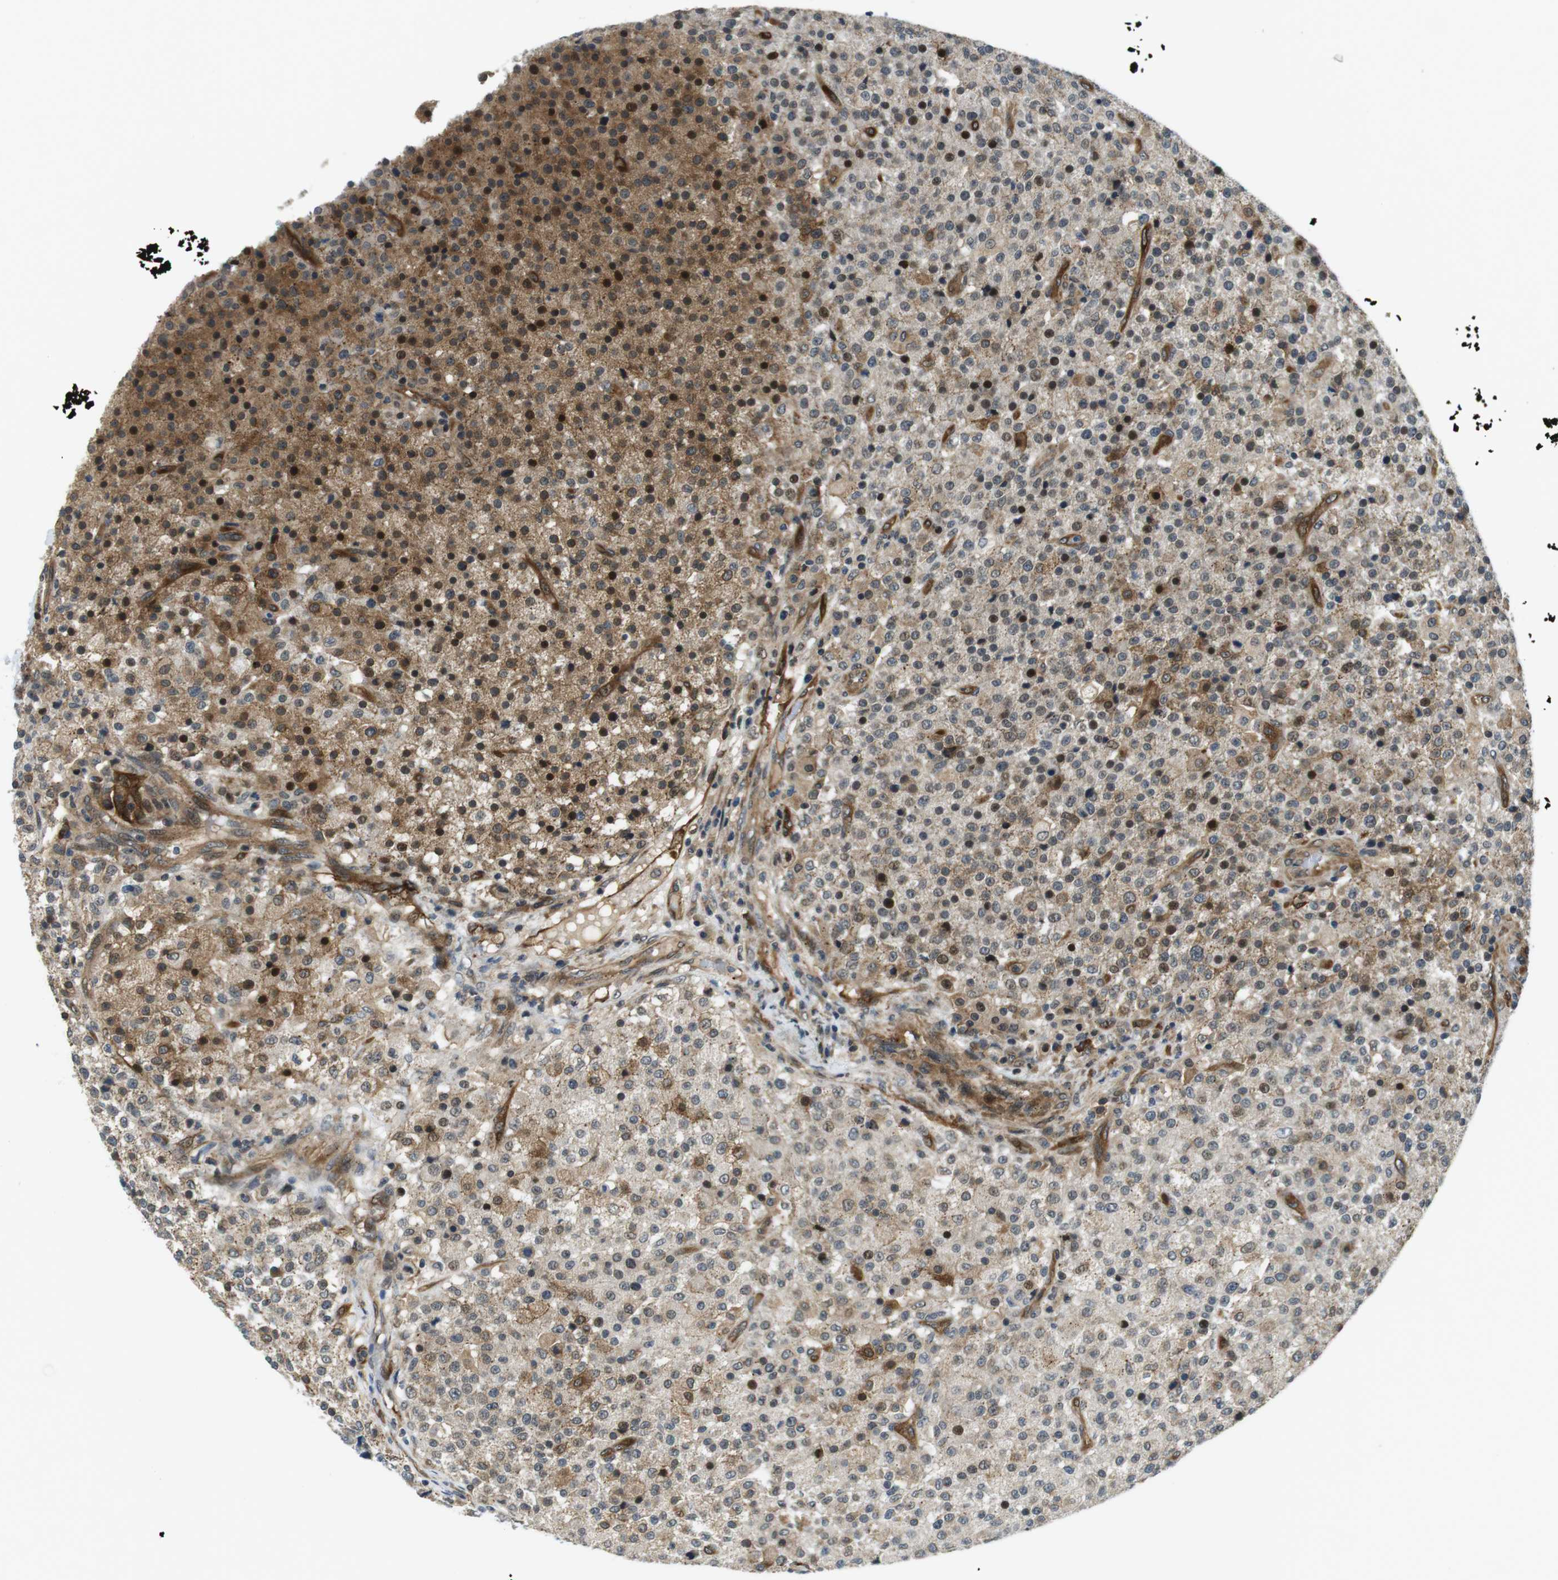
{"staining": {"intensity": "moderate", "quantity": "25%-75%", "location": "cytoplasmic/membranous,nuclear"}, "tissue": "testis cancer", "cell_type": "Tumor cells", "image_type": "cancer", "snomed": [{"axis": "morphology", "description": "Seminoma, NOS"}, {"axis": "topography", "description": "Testis"}], "caption": "Immunohistochemical staining of testis cancer reveals medium levels of moderate cytoplasmic/membranous and nuclear protein expression in approximately 25%-75% of tumor cells.", "gene": "PALD1", "patient": {"sex": "male", "age": 59}}